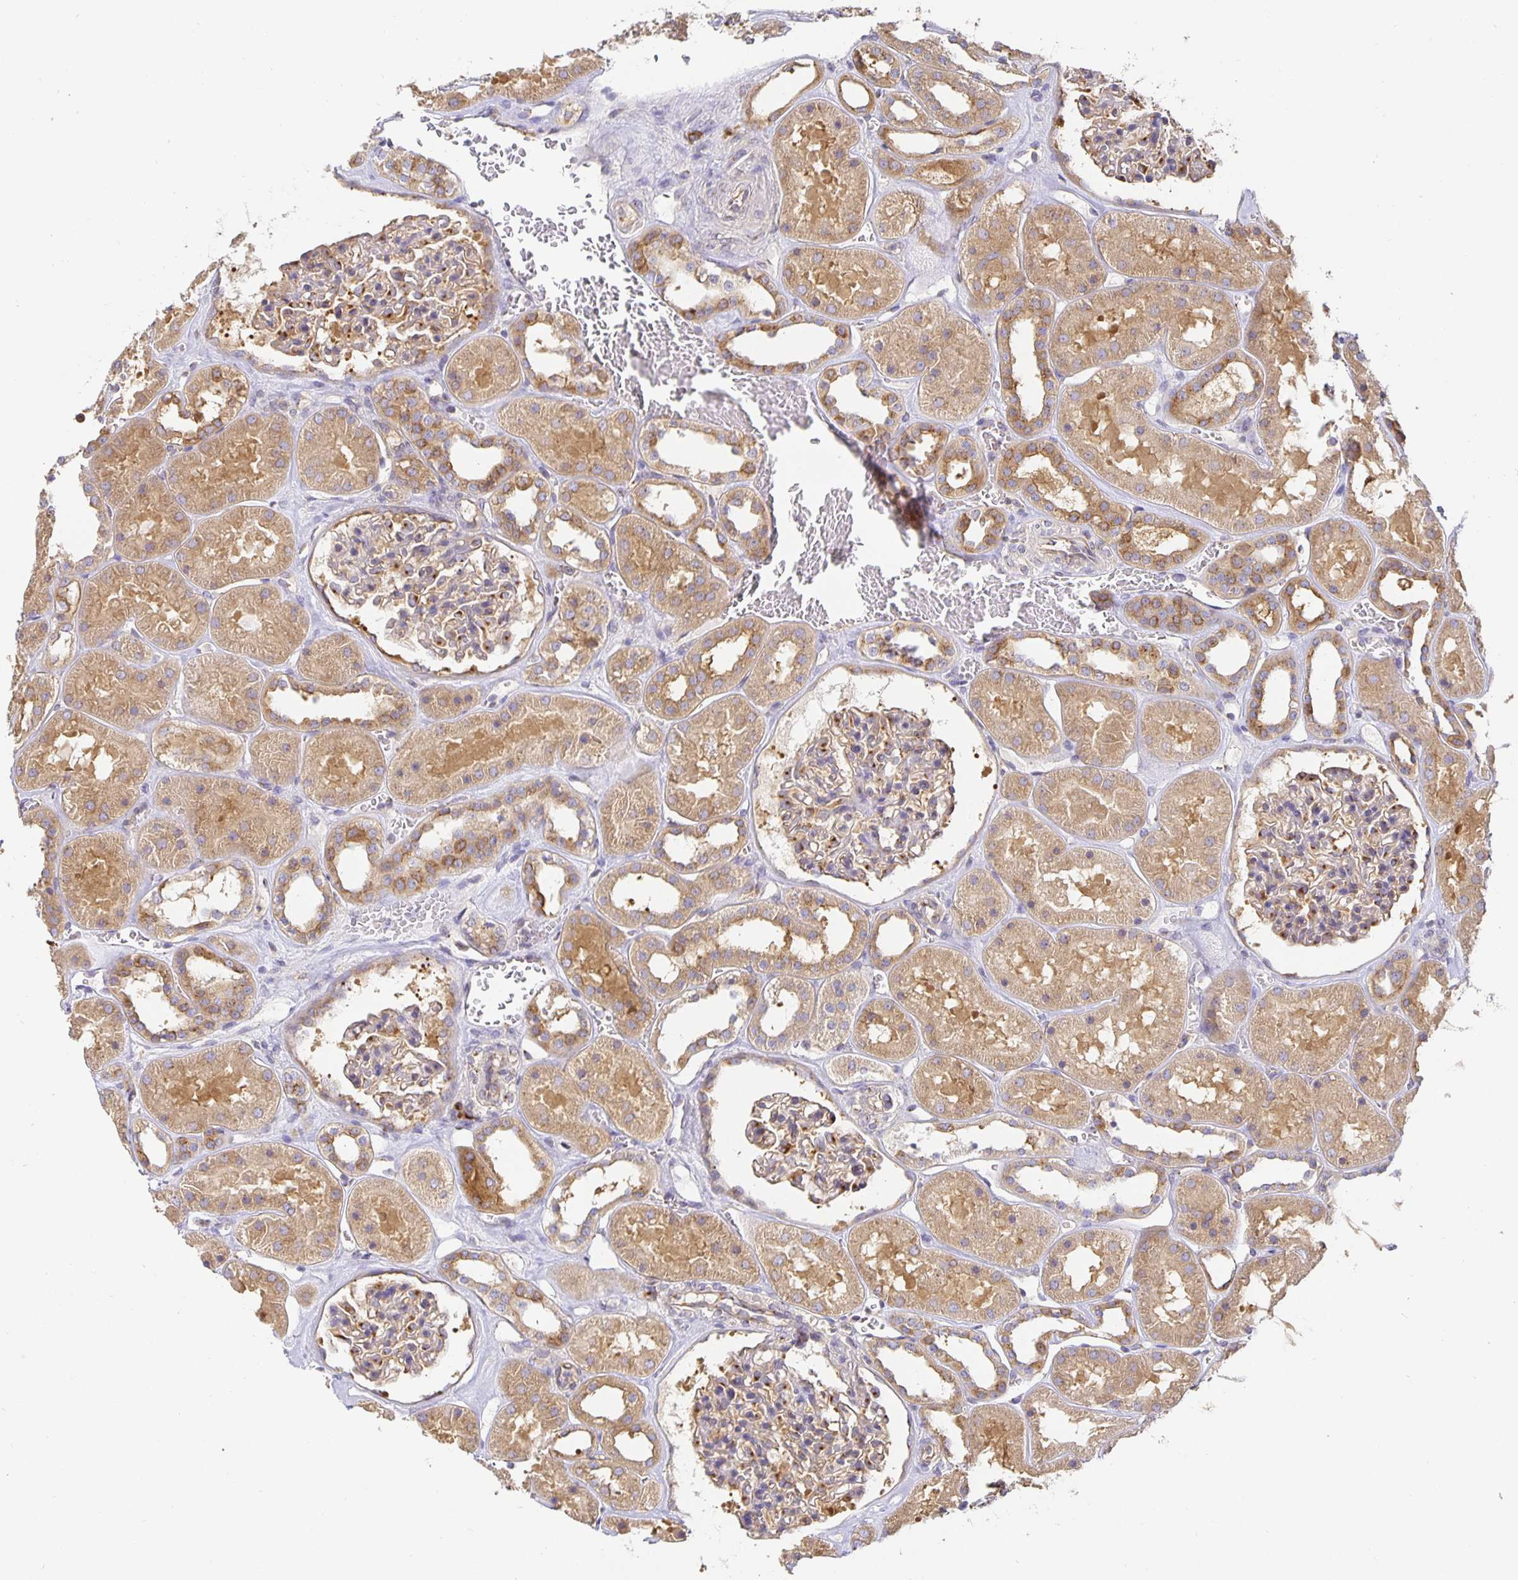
{"staining": {"intensity": "moderate", "quantity": "25%-75%", "location": "cytoplasmic/membranous"}, "tissue": "kidney", "cell_type": "Cells in glomeruli", "image_type": "normal", "snomed": [{"axis": "morphology", "description": "Normal tissue, NOS"}, {"axis": "topography", "description": "Kidney"}], "caption": "An image of human kidney stained for a protein exhibits moderate cytoplasmic/membranous brown staining in cells in glomeruli. (IHC, brightfield microscopy, high magnification).", "gene": "USO1", "patient": {"sex": "female", "age": 41}}